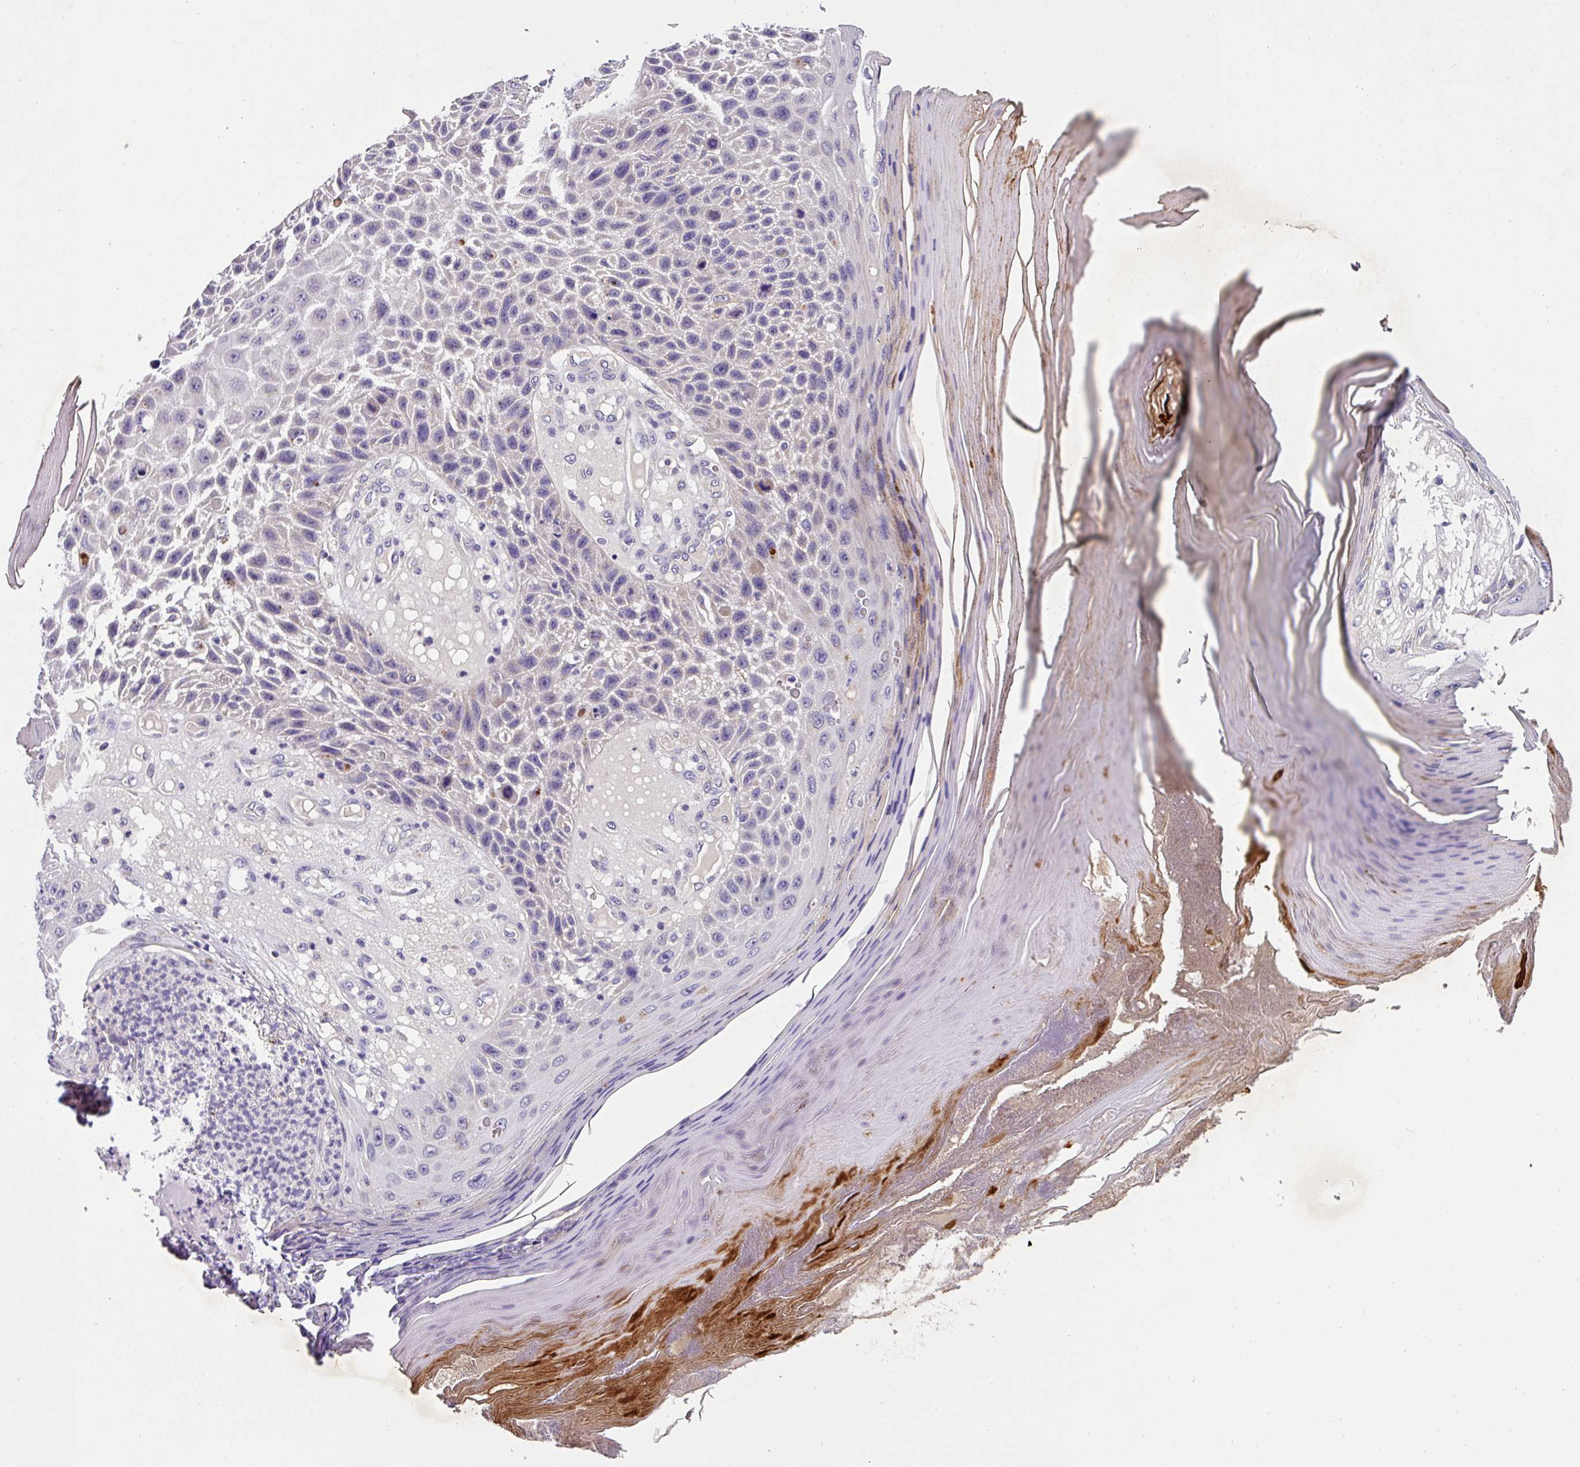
{"staining": {"intensity": "negative", "quantity": "none", "location": "none"}, "tissue": "skin cancer", "cell_type": "Tumor cells", "image_type": "cancer", "snomed": [{"axis": "morphology", "description": "Squamous cell carcinoma, NOS"}, {"axis": "topography", "description": "Skin"}], "caption": "An immunohistochemistry micrograph of squamous cell carcinoma (skin) is shown. There is no staining in tumor cells of squamous cell carcinoma (skin).", "gene": "ANXA2R", "patient": {"sex": "female", "age": 88}}